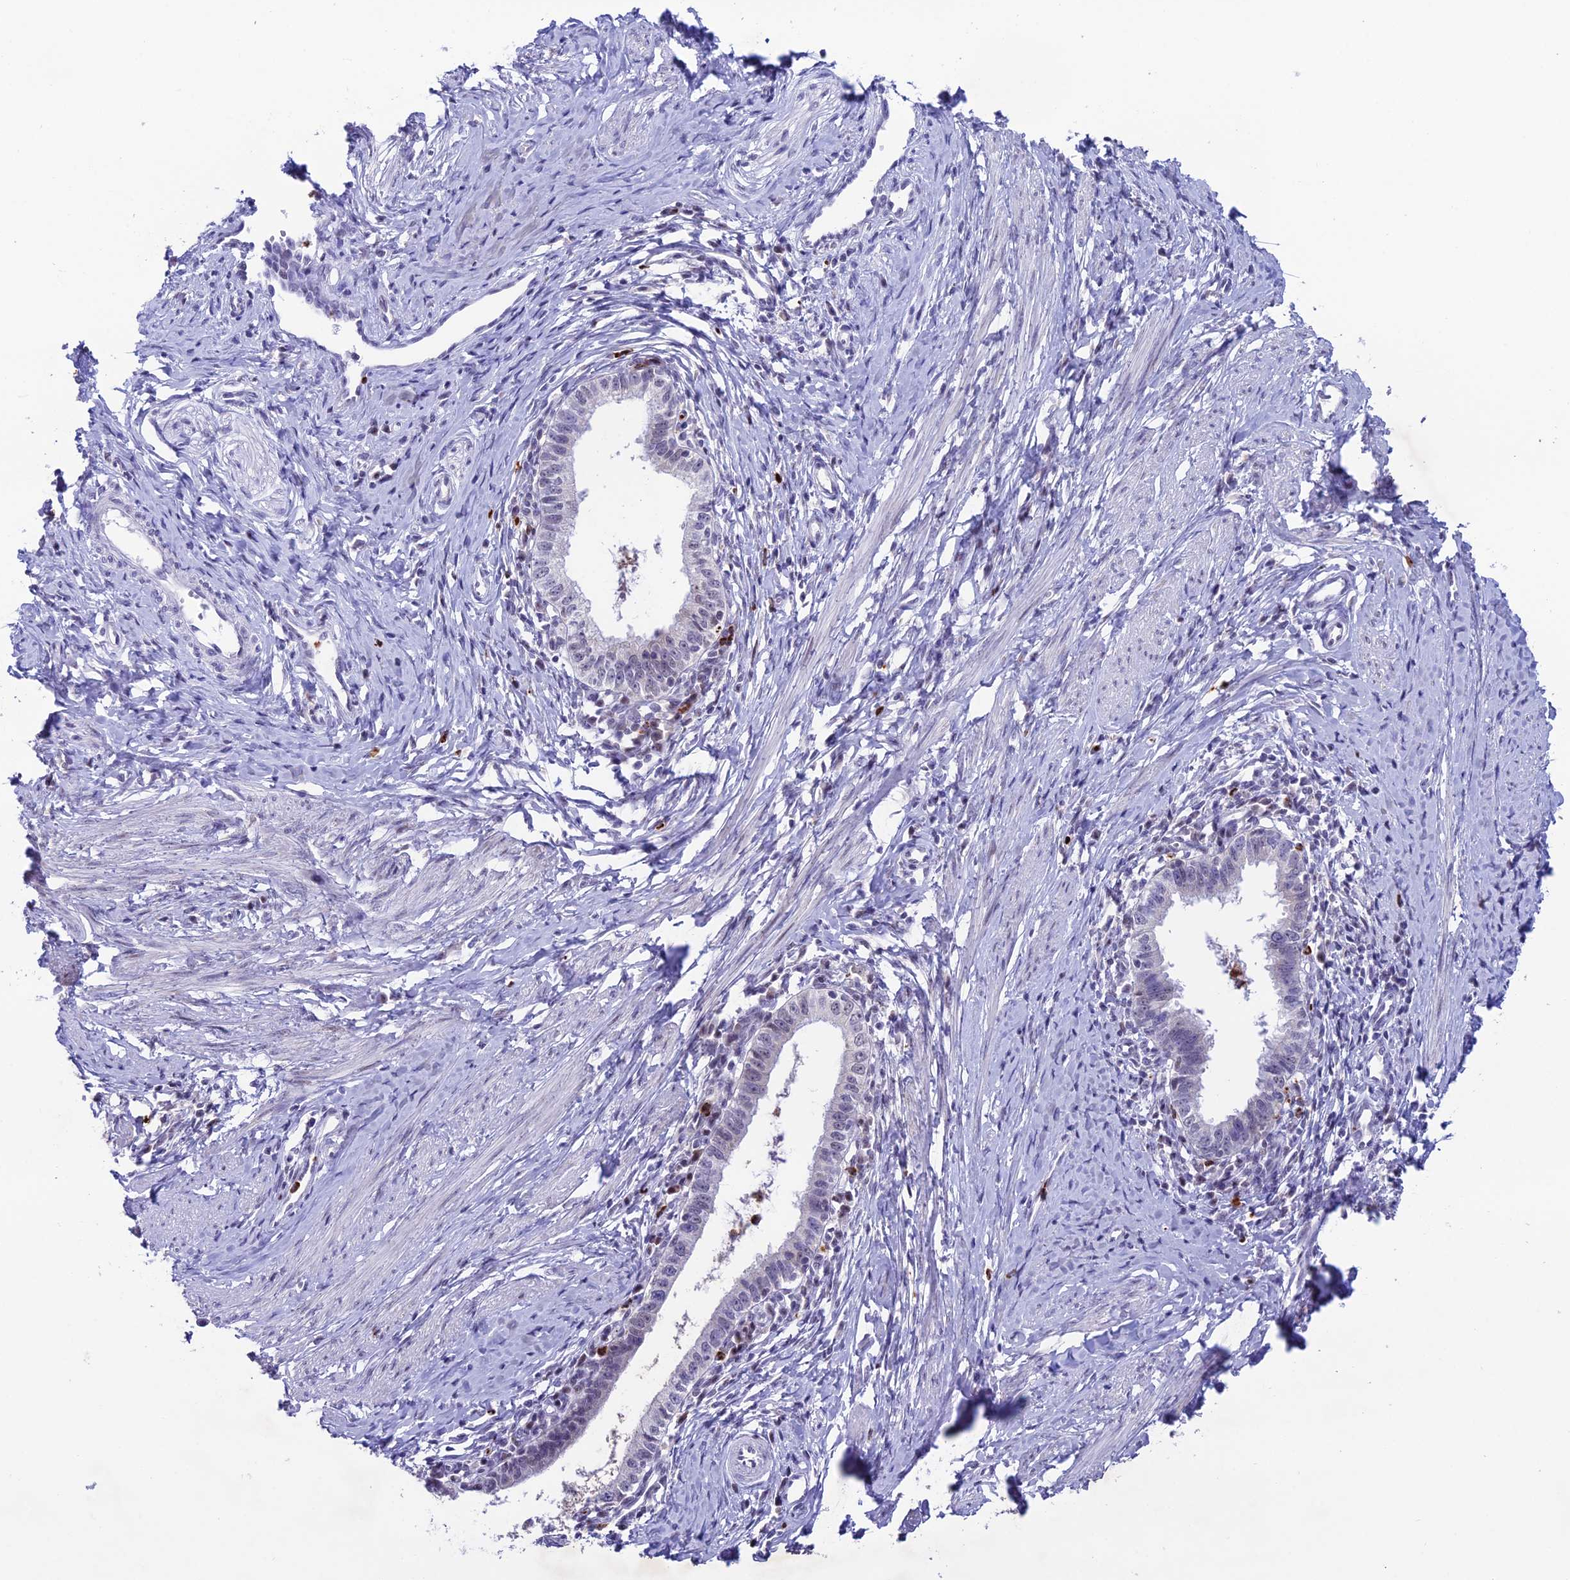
{"staining": {"intensity": "negative", "quantity": "none", "location": "none"}, "tissue": "cervical cancer", "cell_type": "Tumor cells", "image_type": "cancer", "snomed": [{"axis": "morphology", "description": "Adenocarcinoma, NOS"}, {"axis": "topography", "description": "Cervix"}], "caption": "Human adenocarcinoma (cervical) stained for a protein using immunohistochemistry (IHC) displays no expression in tumor cells.", "gene": "MFSD2B", "patient": {"sex": "female", "age": 36}}